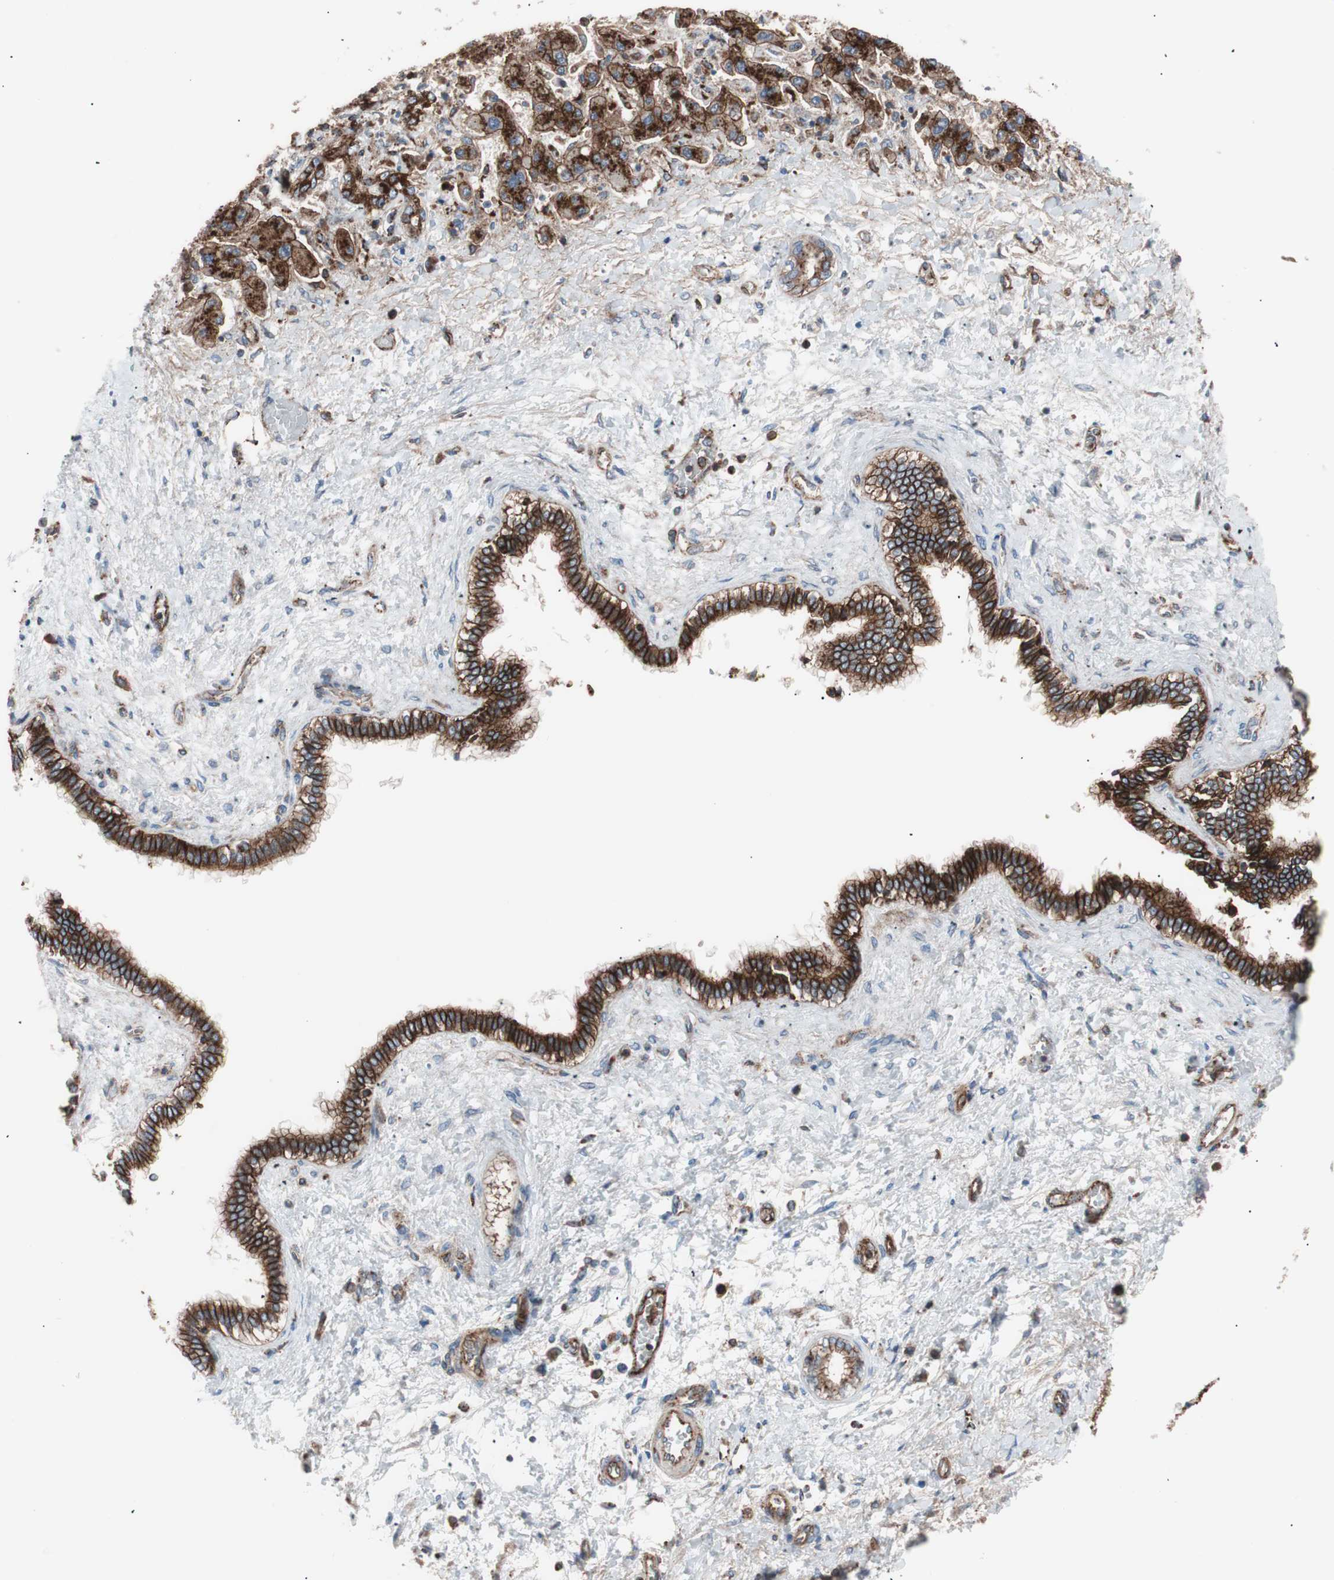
{"staining": {"intensity": "strong", "quantity": ">75%", "location": "cytoplasmic/membranous"}, "tissue": "liver cancer", "cell_type": "Tumor cells", "image_type": "cancer", "snomed": [{"axis": "morphology", "description": "Cholangiocarcinoma"}, {"axis": "topography", "description": "Liver"}], "caption": "Immunohistochemistry staining of liver cancer, which shows high levels of strong cytoplasmic/membranous expression in approximately >75% of tumor cells indicating strong cytoplasmic/membranous protein positivity. The staining was performed using DAB (3,3'-diaminobenzidine) (brown) for protein detection and nuclei were counterstained in hematoxylin (blue).", "gene": "FLOT2", "patient": {"sex": "male", "age": 50}}